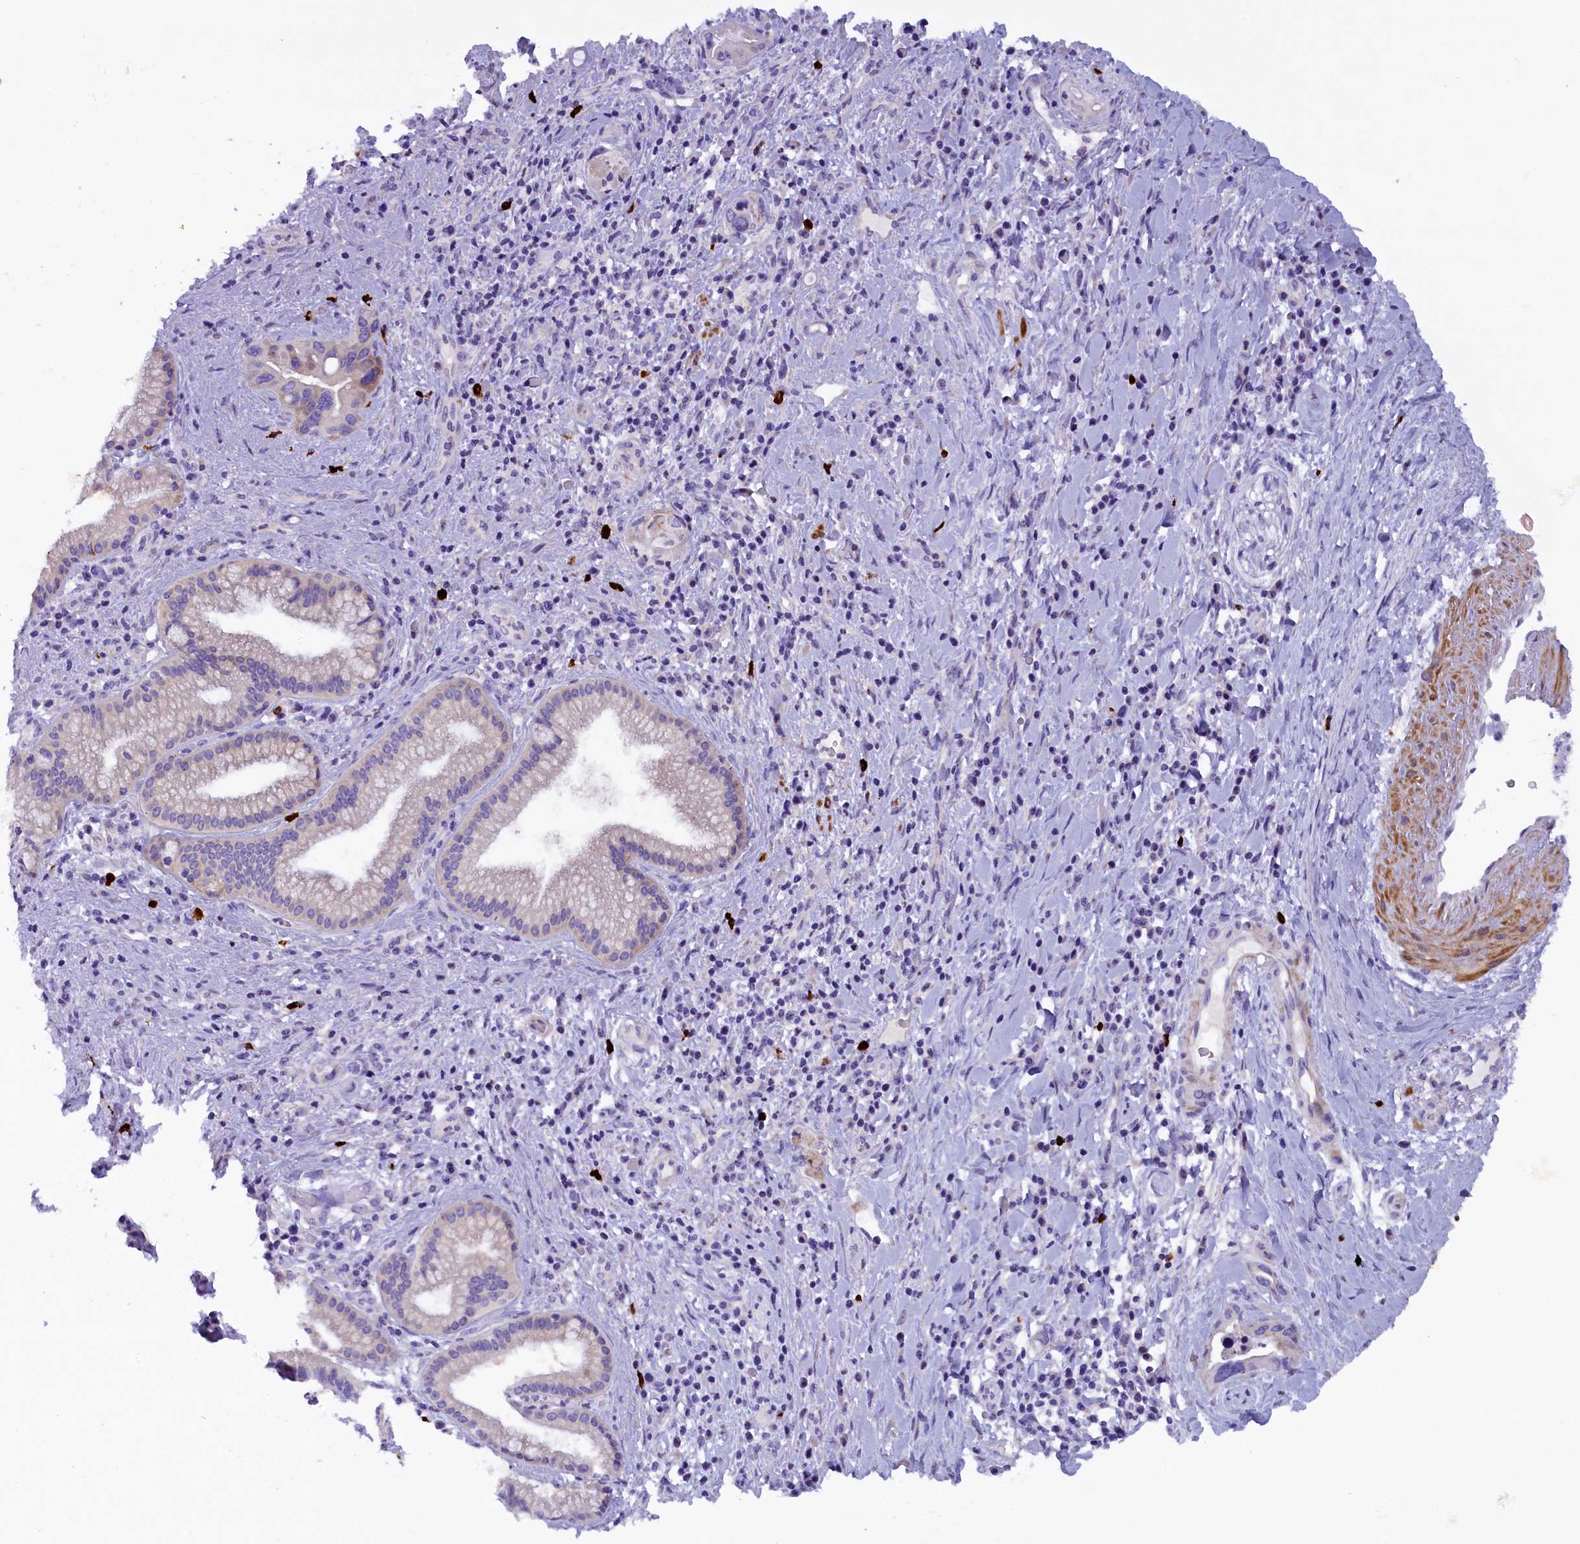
{"staining": {"intensity": "negative", "quantity": "none", "location": "none"}, "tissue": "pancreatic cancer", "cell_type": "Tumor cells", "image_type": "cancer", "snomed": [{"axis": "morphology", "description": "Adenocarcinoma, NOS"}, {"axis": "topography", "description": "Pancreas"}], "caption": "An immunohistochemistry (IHC) micrograph of pancreatic adenocarcinoma is shown. There is no staining in tumor cells of pancreatic adenocarcinoma.", "gene": "RTTN", "patient": {"sex": "female", "age": 77}}